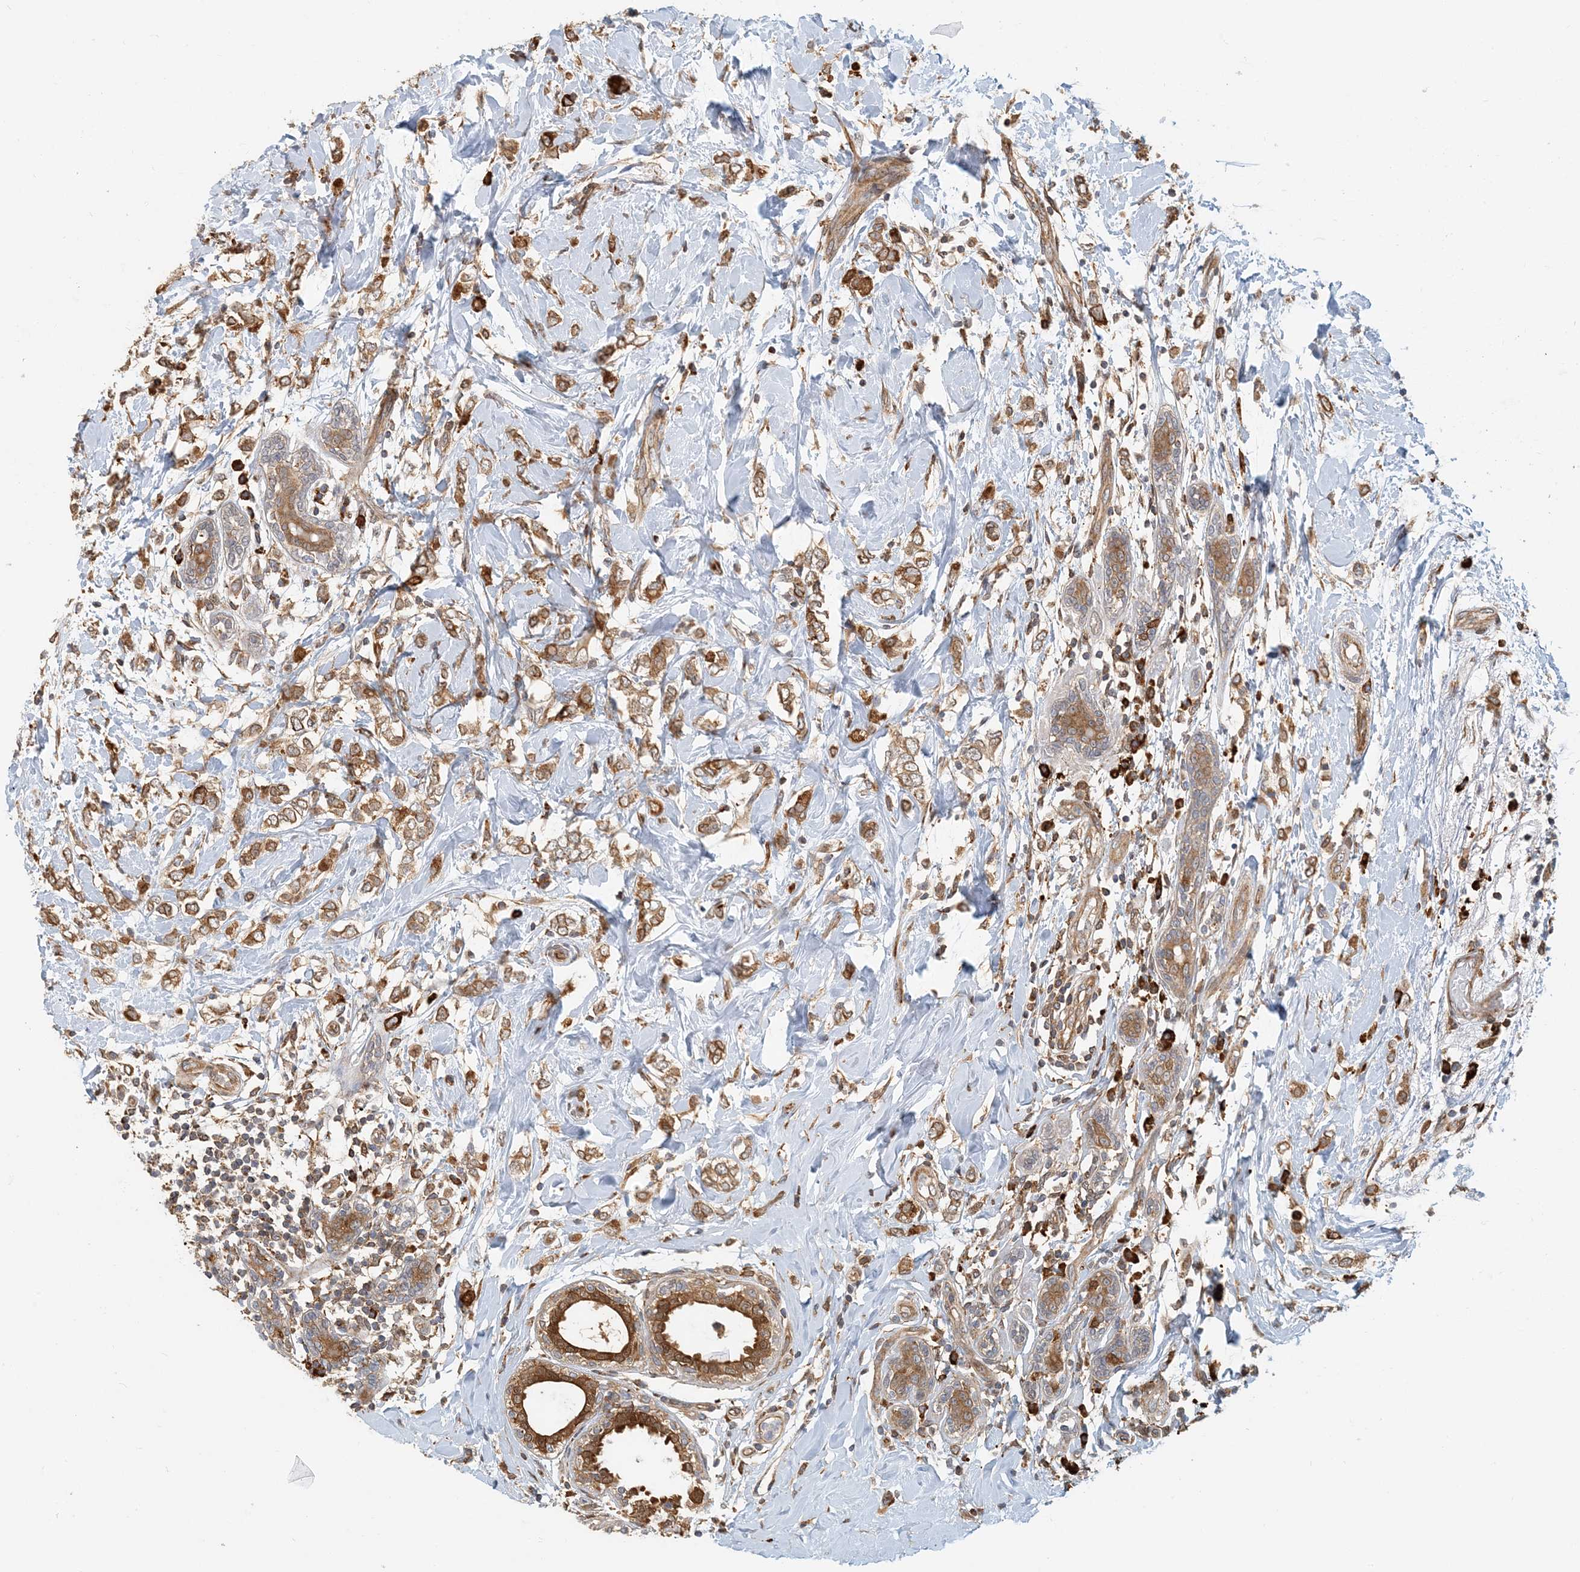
{"staining": {"intensity": "moderate", "quantity": ">75%", "location": "cytoplasmic/membranous"}, "tissue": "breast cancer", "cell_type": "Tumor cells", "image_type": "cancer", "snomed": [{"axis": "morphology", "description": "Normal tissue, NOS"}, {"axis": "morphology", "description": "Lobular carcinoma"}, {"axis": "topography", "description": "Breast"}], "caption": "This is a photomicrograph of immunohistochemistry (IHC) staining of lobular carcinoma (breast), which shows moderate positivity in the cytoplasmic/membranous of tumor cells.", "gene": "HNMT", "patient": {"sex": "female", "age": 47}}